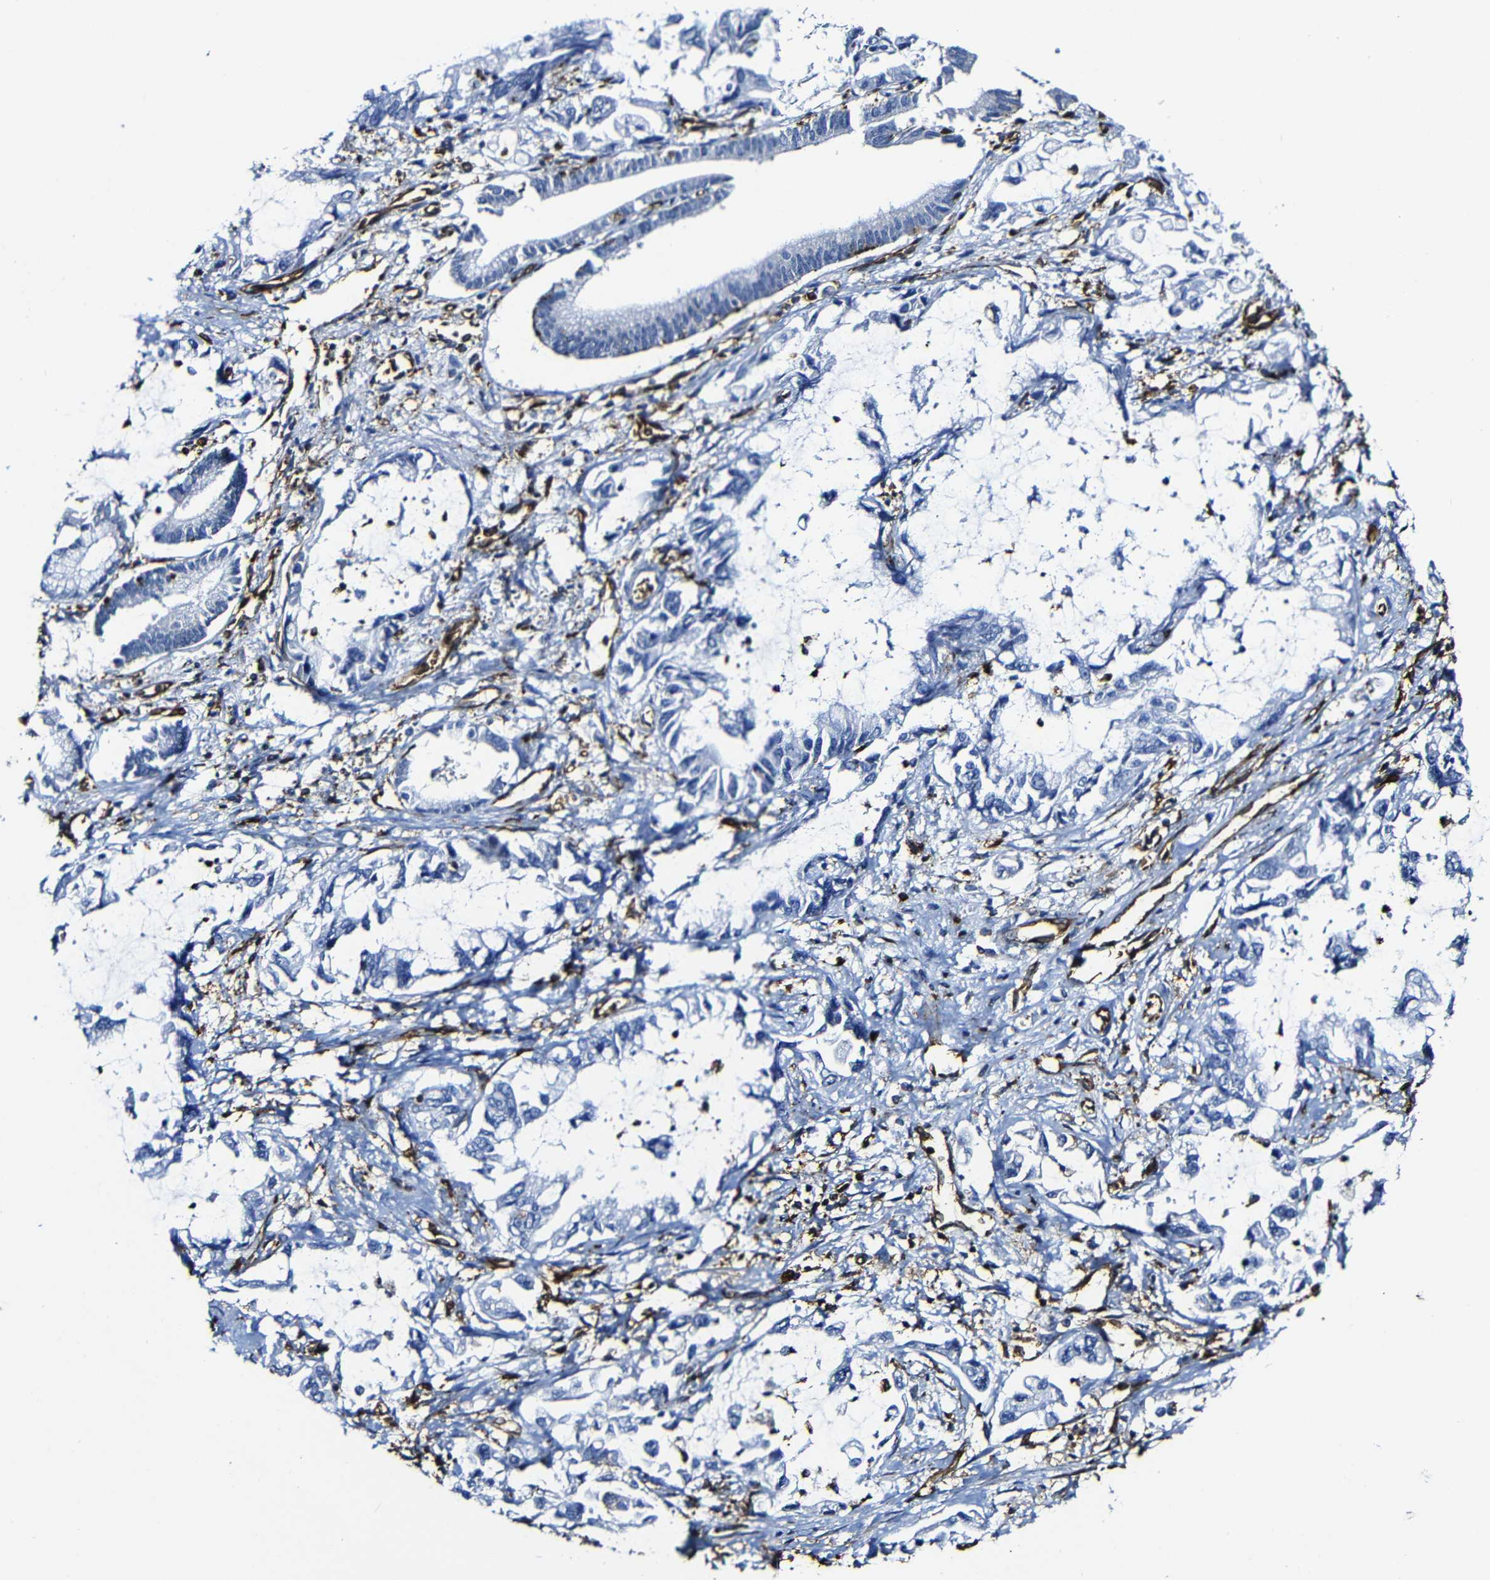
{"staining": {"intensity": "negative", "quantity": "none", "location": "none"}, "tissue": "pancreatic cancer", "cell_type": "Tumor cells", "image_type": "cancer", "snomed": [{"axis": "morphology", "description": "Adenocarcinoma, NOS"}, {"axis": "topography", "description": "Pancreas"}], "caption": "Immunohistochemistry (IHC) photomicrograph of human pancreatic cancer (adenocarcinoma) stained for a protein (brown), which reveals no staining in tumor cells. Brightfield microscopy of IHC stained with DAB (brown) and hematoxylin (blue), captured at high magnification.", "gene": "MSN", "patient": {"sex": "male", "age": 56}}